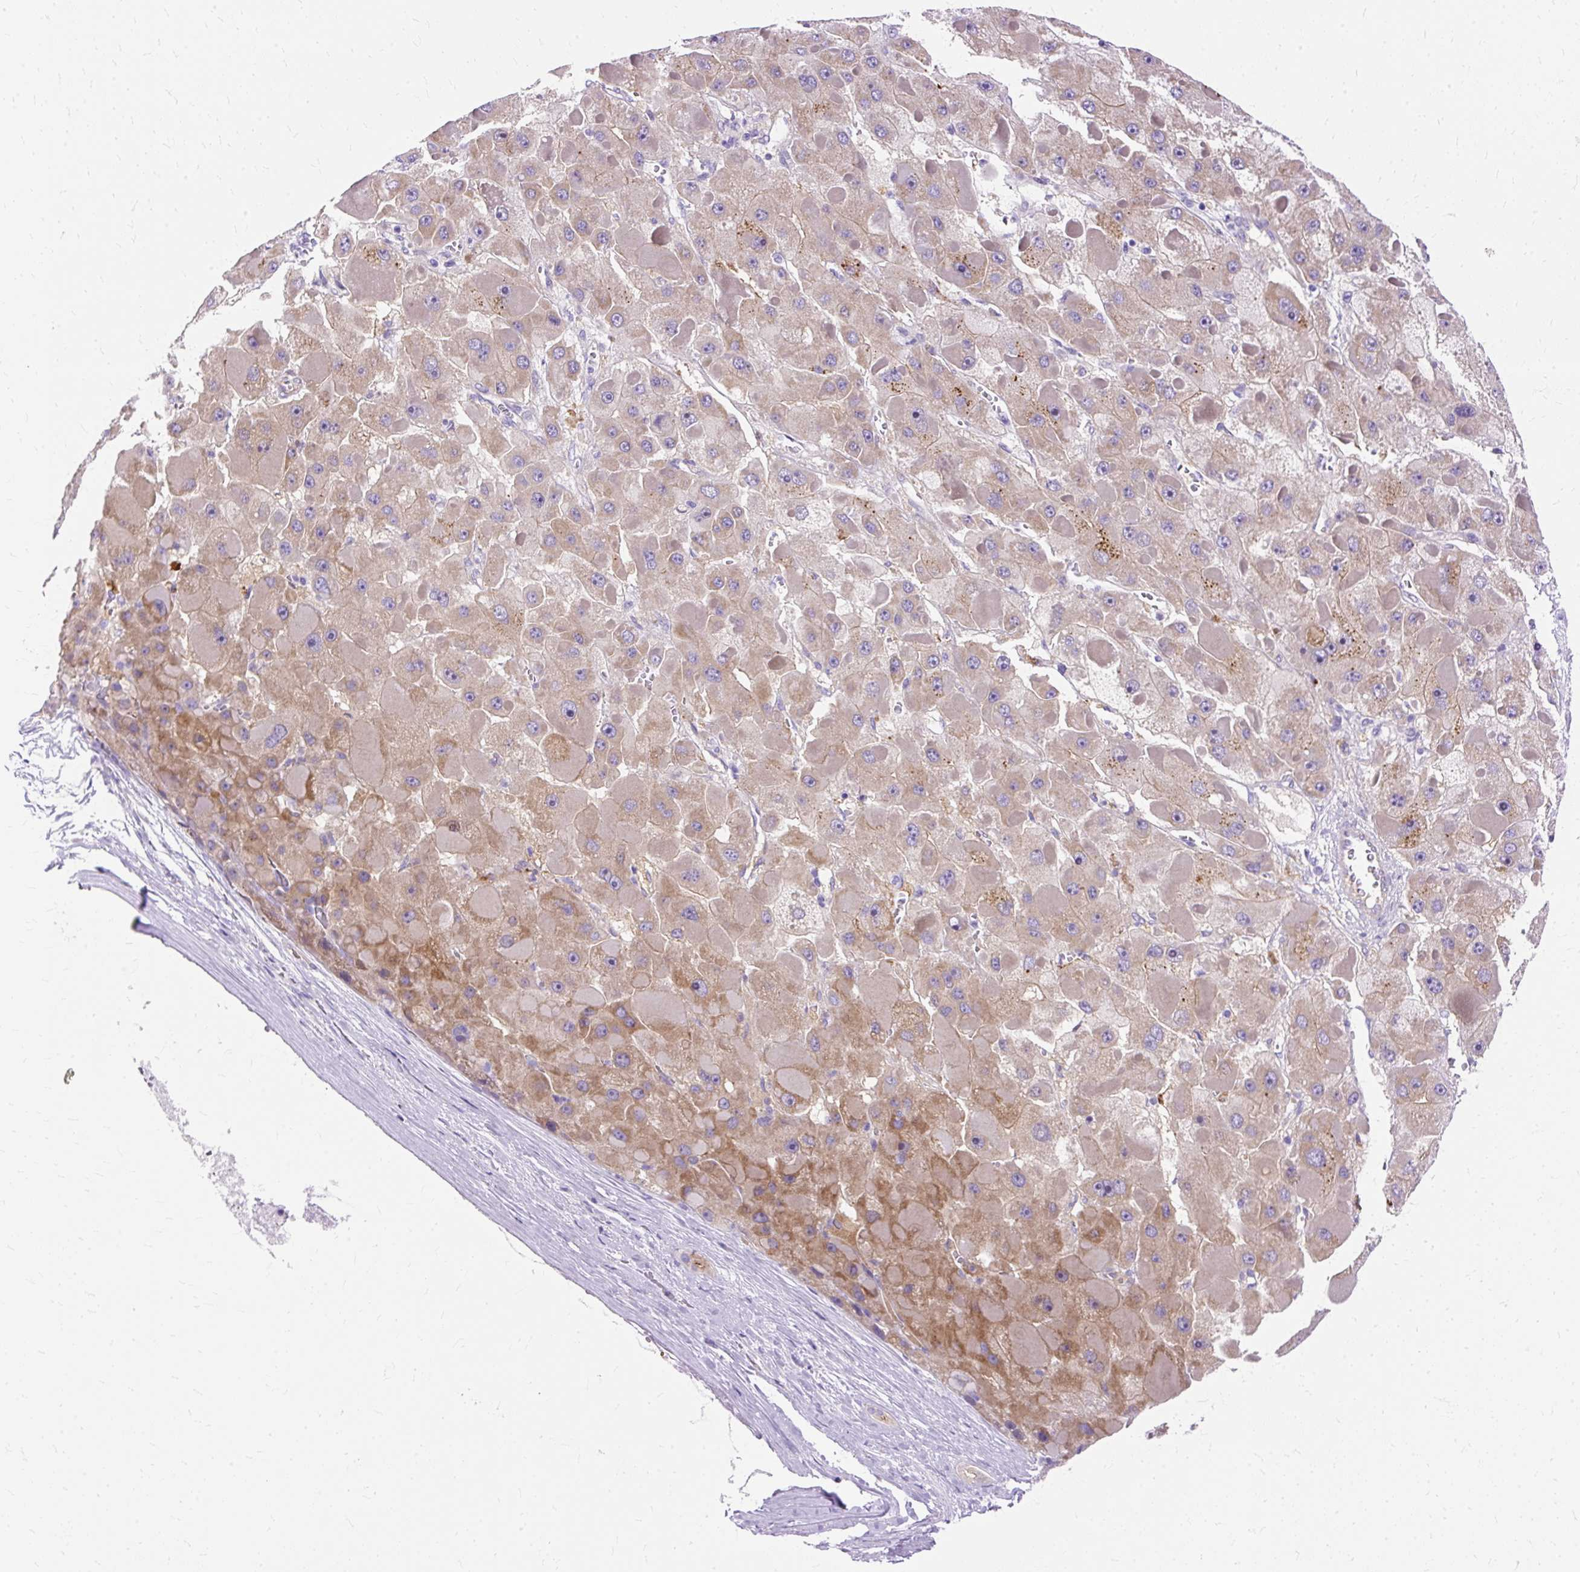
{"staining": {"intensity": "weak", "quantity": "<25%", "location": "cytoplasmic/membranous"}, "tissue": "liver cancer", "cell_type": "Tumor cells", "image_type": "cancer", "snomed": [{"axis": "morphology", "description": "Carcinoma, Hepatocellular, NOS"}, {"axis": "topography", "description": "Liver"}], "caption": "There is no significant positivity in tumor cells of liver cancer.", "gene": "MYO6", "patient": {"sex": "female", "age": 73}}